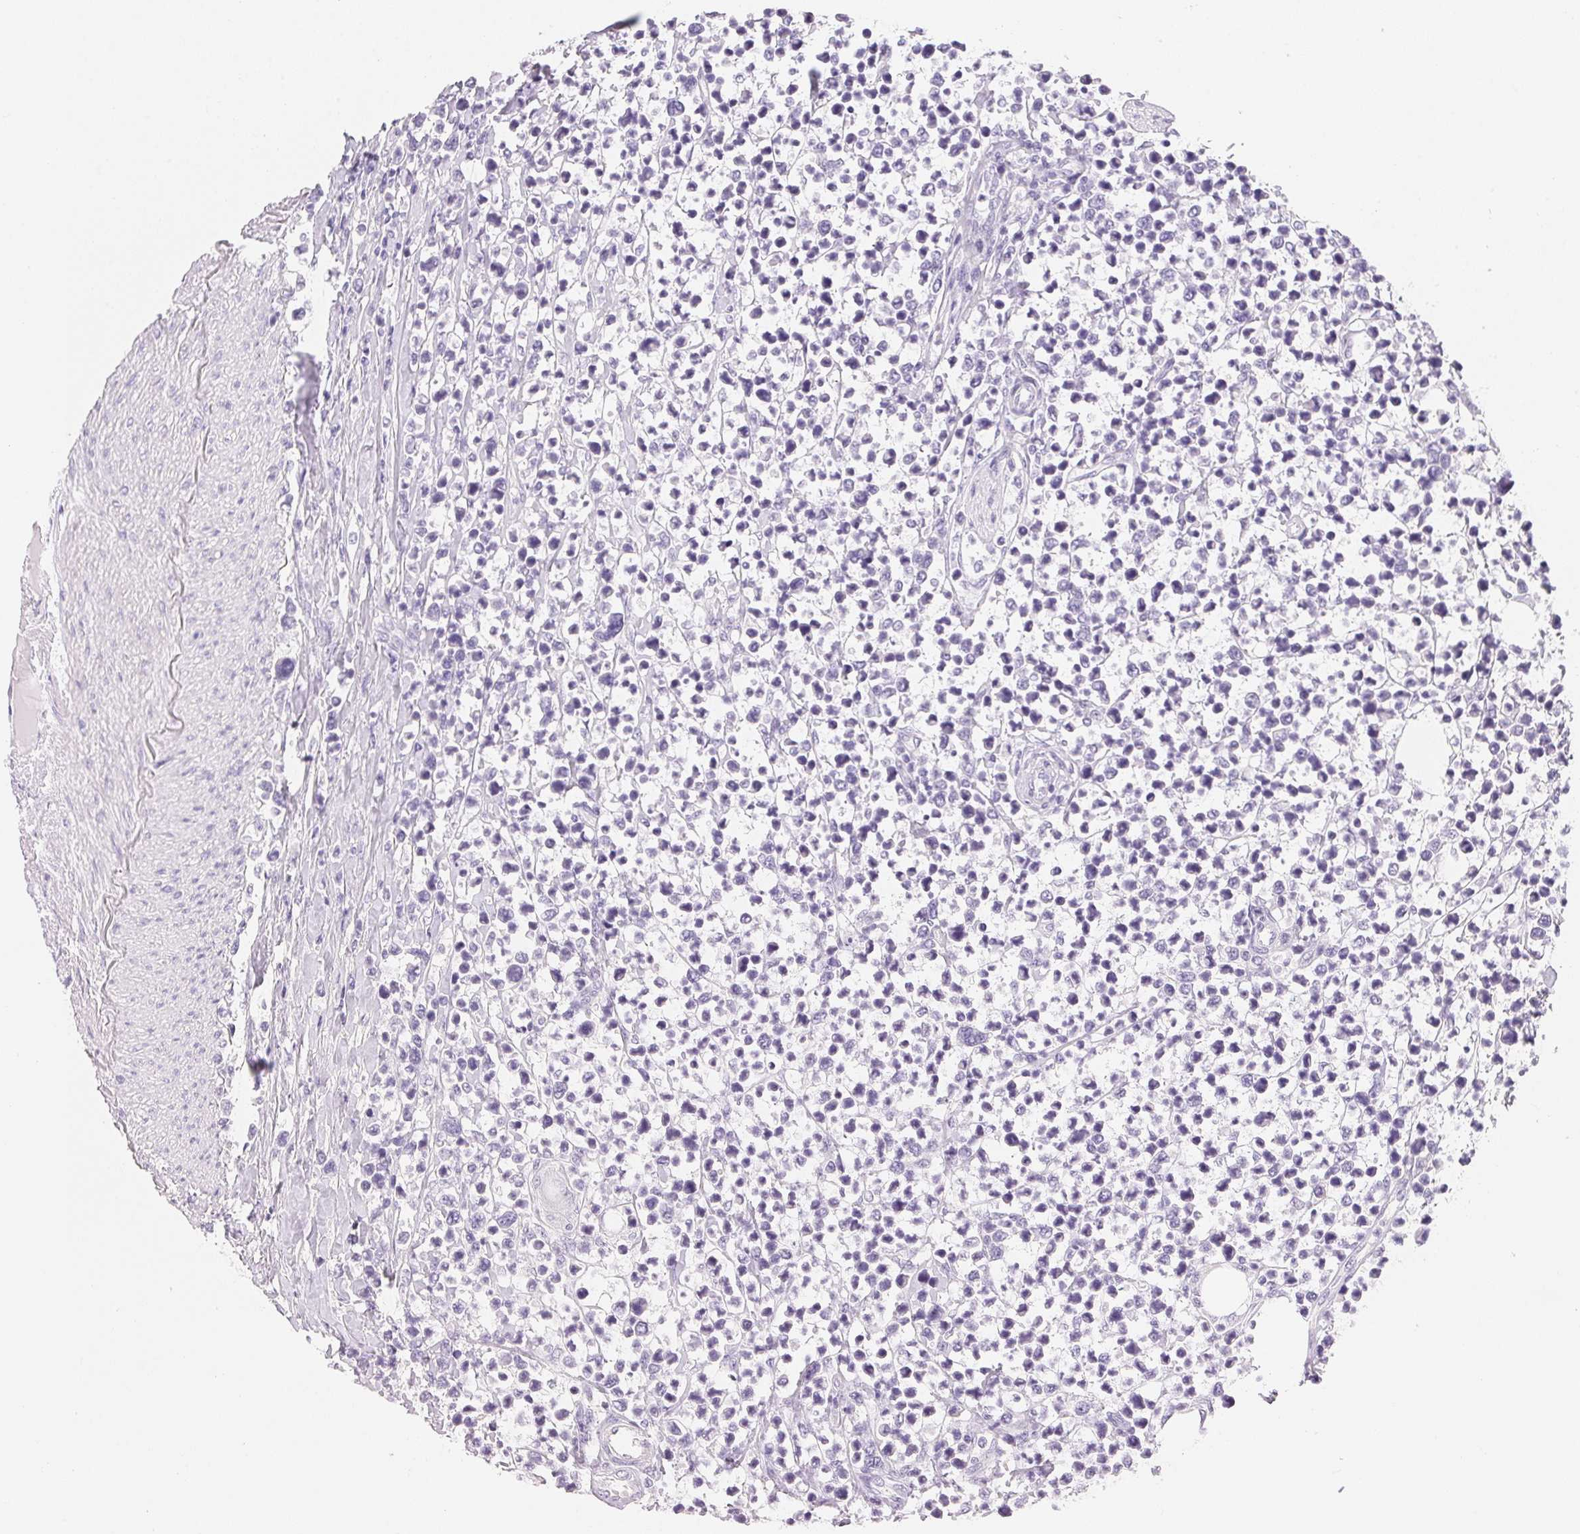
{"staining": {"intensity": "negative", "quantity": "none", "location": "none"}, "tissue": "lymphoma", "cell_type": "Tumor cells", "image_type": "cancer", "snomed": [{"axis": "morphology", "description": "Malignant lymphoma, non-Hodgkin's type, High grade"}, {"axis": "topography", "description": "Soft tissue"}], "caption": "The histopathology image demonstrates no staining of tumor cells in malignant lymphoma, non-Hodgkin's type (high-grade).", "gene": "ACP3", "patient": {"sex": "female", "age": 56}}